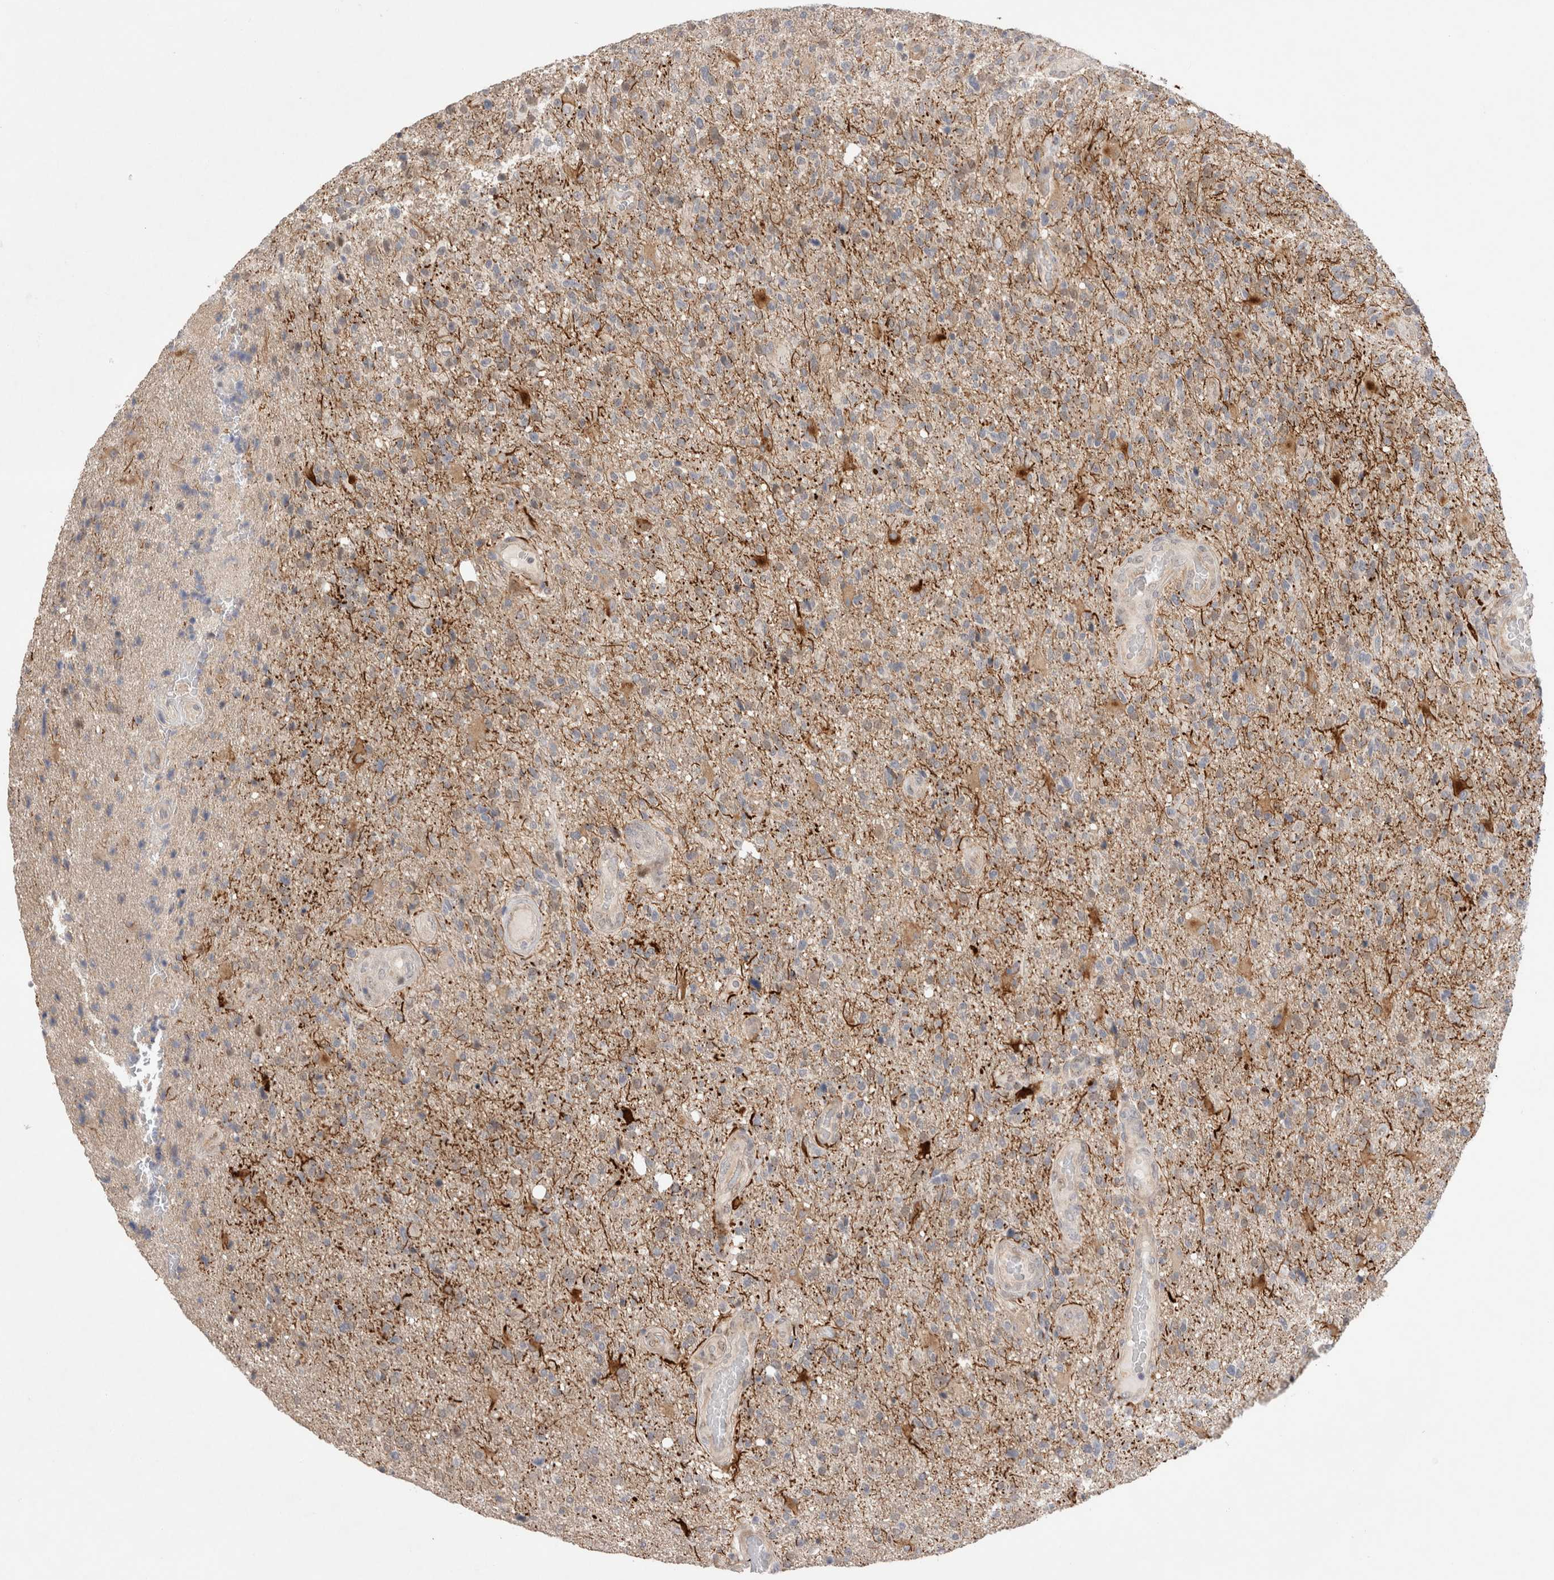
{"staining": {"intensity": "negative", "quantity": "none", "location": "none"}, "tissue": "glioma", "cell_type": "Tumor cells", "image_type": "cancer", "snomed": [{"axis": "morphology", "description": "Glioma, malignant, High grade"}, {"axis": "topography", "description": "Brain"}], "caption": "This micrograph is of glioma stained with immunohistochemistry to label a protein in brown with the nuclei are counter-stained blue. There is no staining in tumor cells.", "gene": "SLC29A1", "patient": {"sex": "male", "age": 72}}